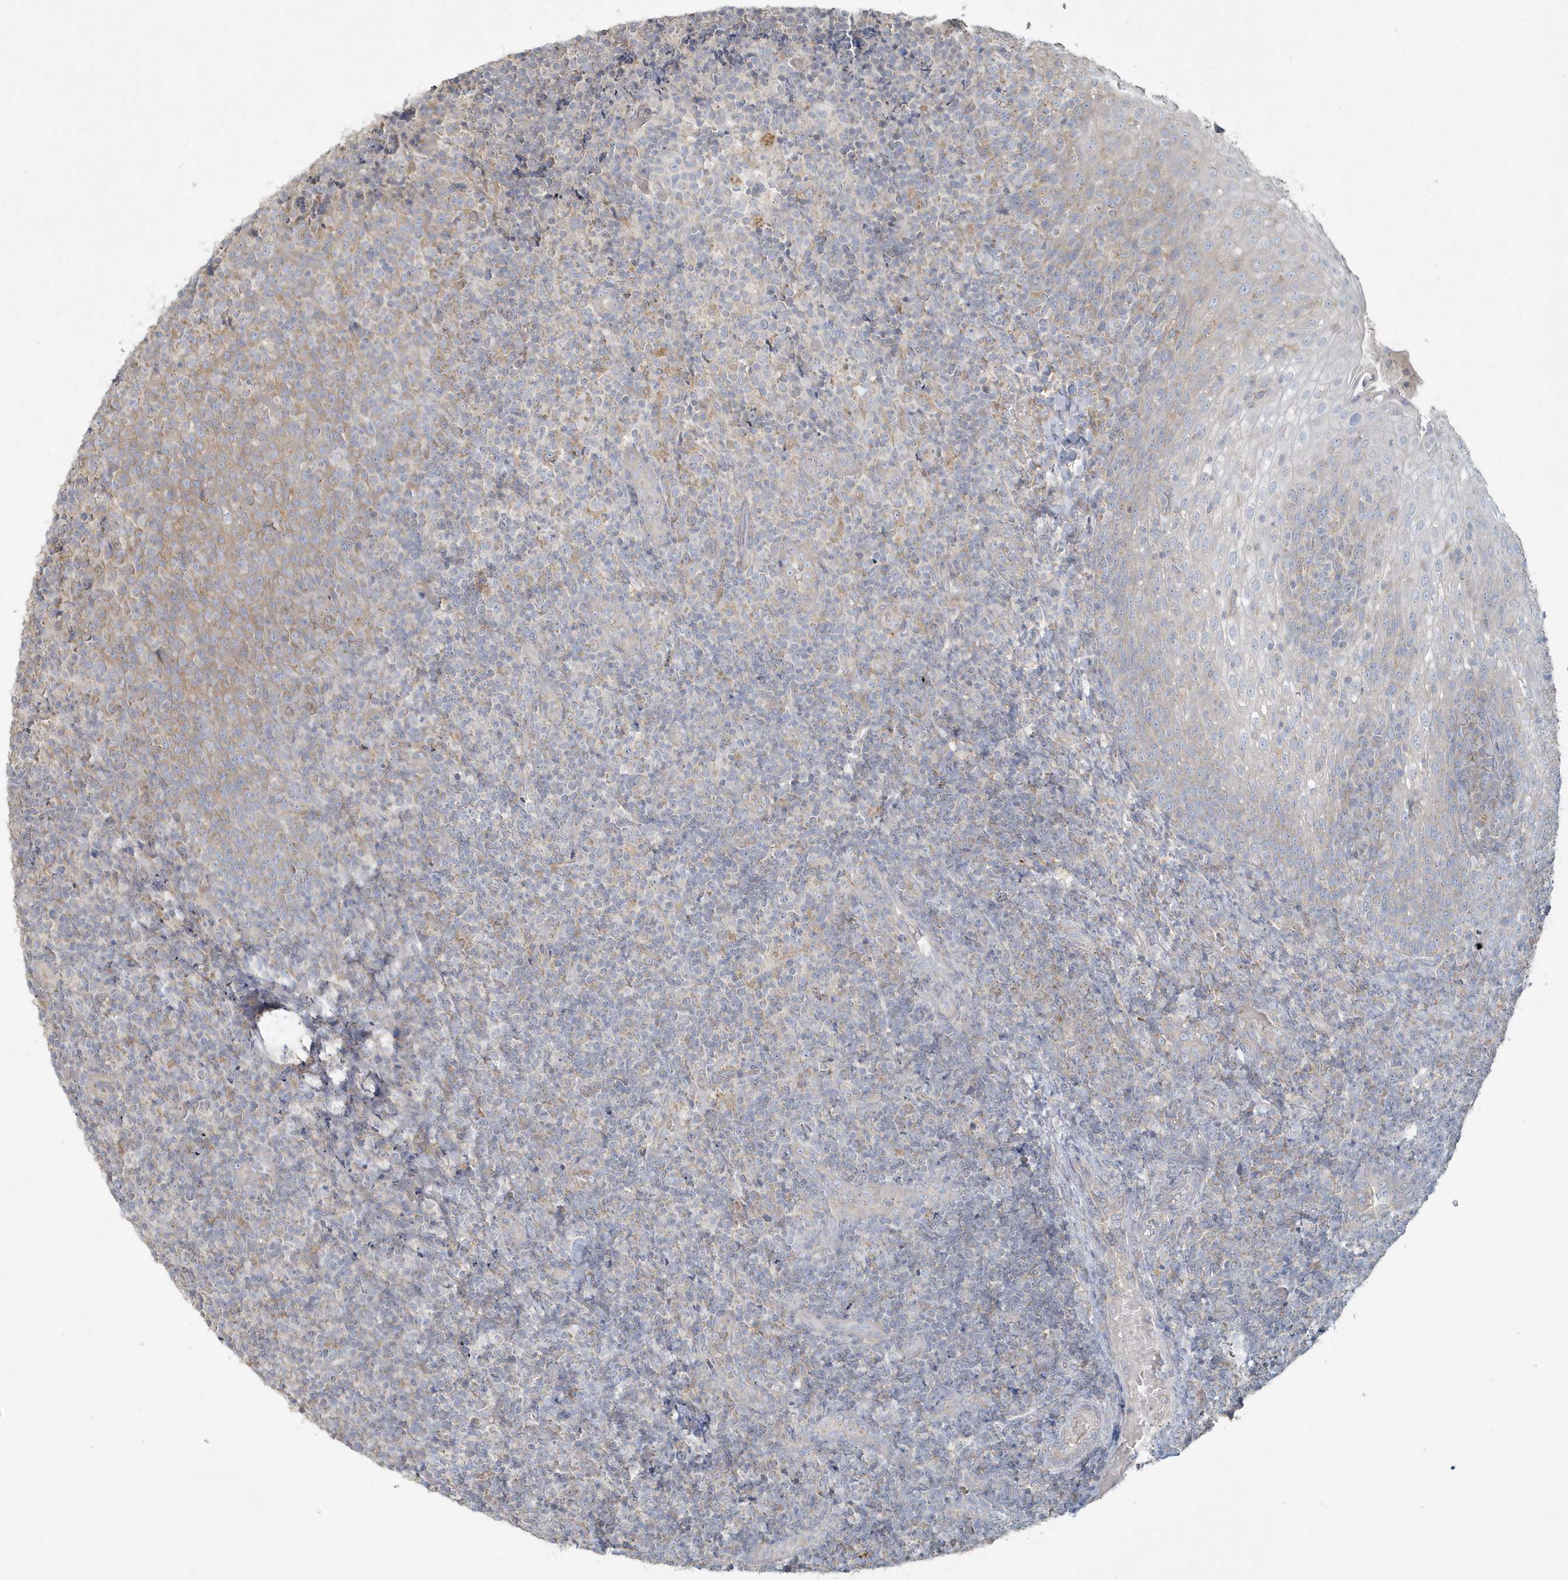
{"staining": {"intensity": "negative", "quantity": "none", "location": "none"}, "tissue": "tonsil", "cell_type": "Germinal center cells", "image_type": "normal", "snomed": [{"axis": "morphology", "description": "Normal tissue, NOS"}, {"axis": "topography", "description": "Tonsil"}], "caption": "DAB immunohistochemical staining of unremarkable human tonsil displays no significant staining in germinal center cells.", "gene": "BLTP3A", "patient": {"sex": "female", "age": 19}}